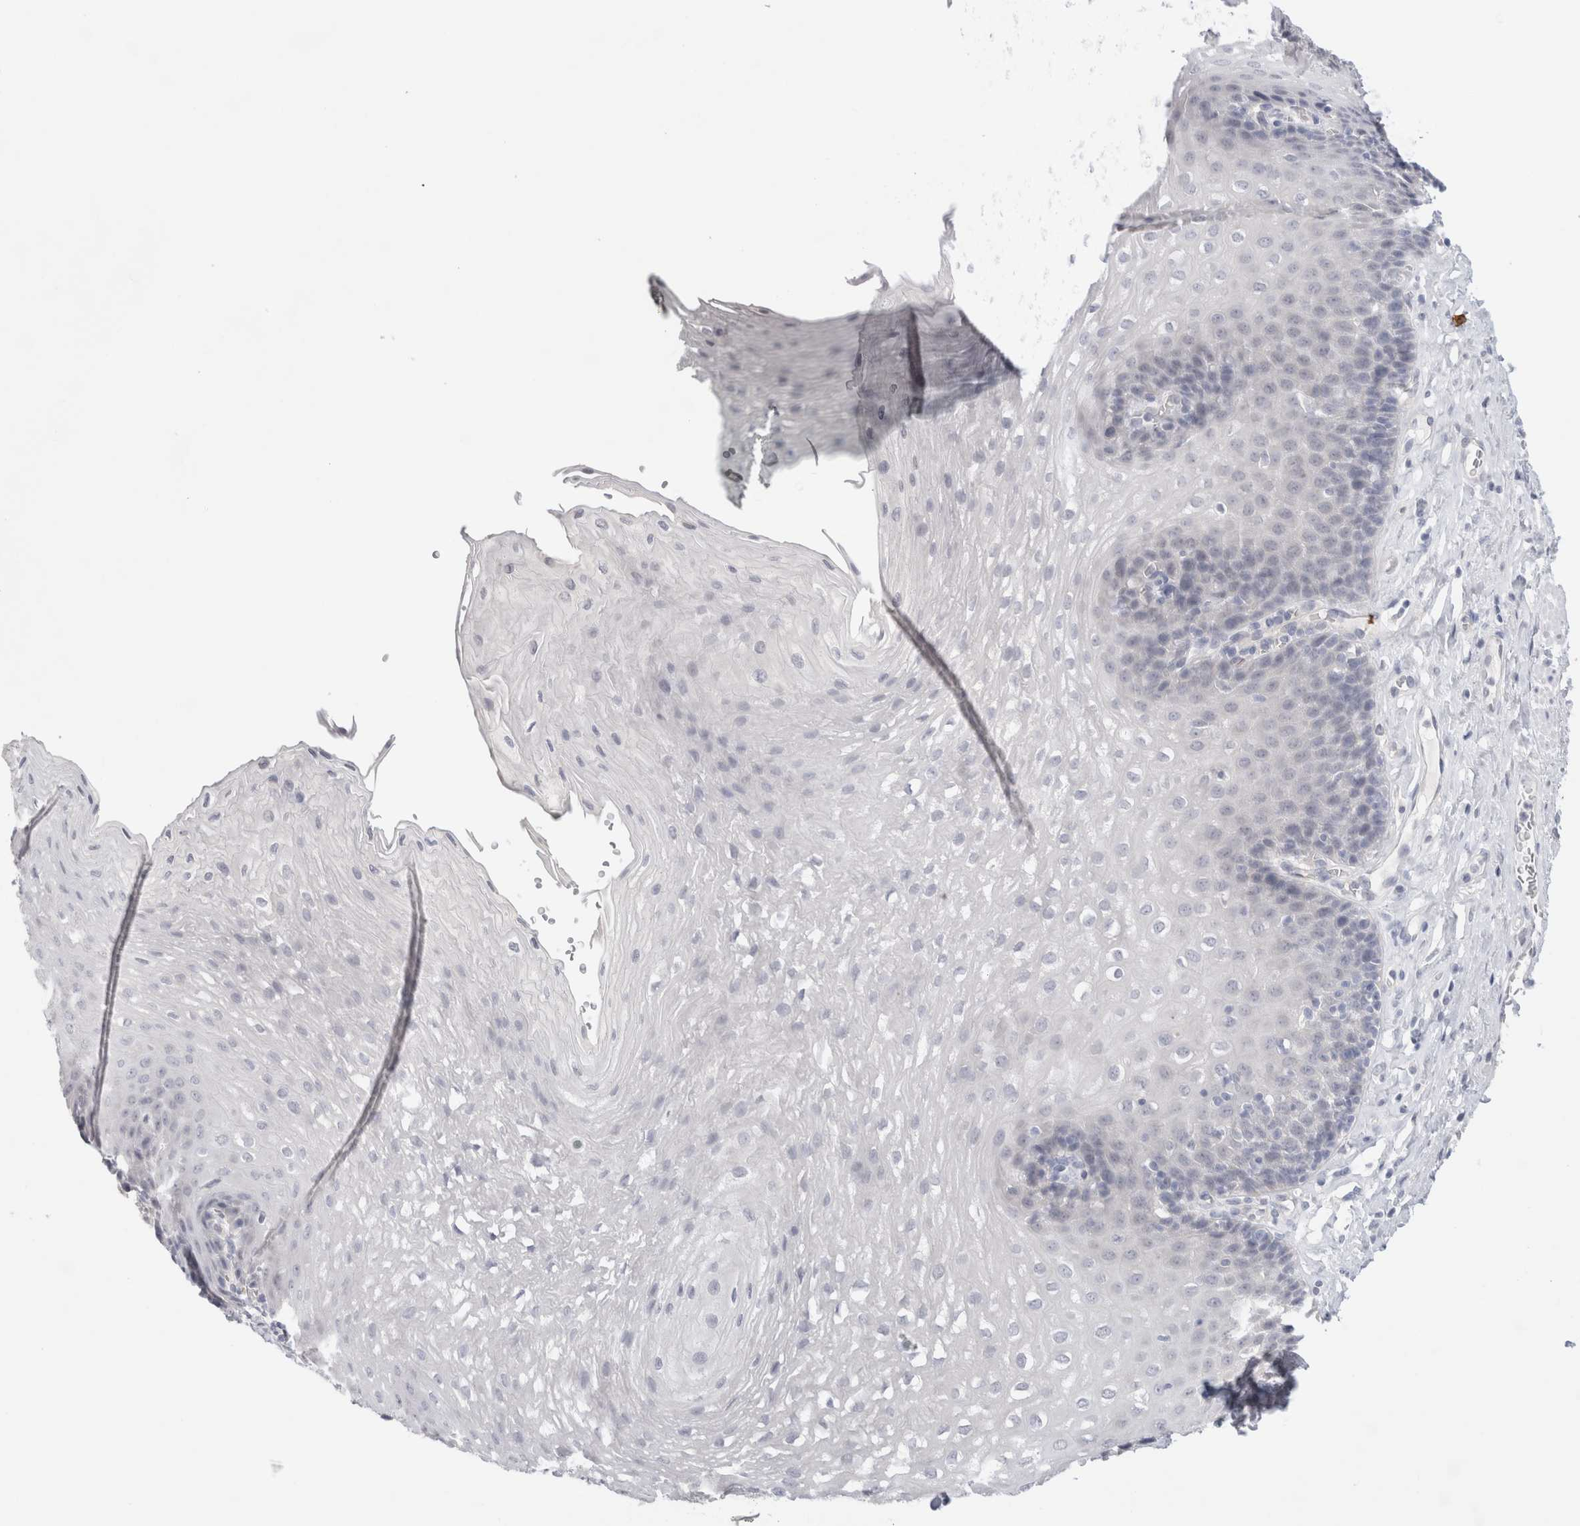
{"staining": {"intensity": "negative", "quantity": "none", "location": "none"}, "tissue": "esophagus", "cell_type": "Squamous epithelial cells", "image_type": "normal", "snomed": [{"axis": "morphology", "description": "Normal tissue, NOS"}, {"axis": "topography", "description": "Esophagus"}], "caption": "High power microscopy photomicrograph of an immunohistochemistry (IHC) image of benign esophagus, revealing no significant staining in squamous epithelial cells. The staining was performed using DAB (3,3'-diaminobenzidine) to visualize the protein expression in brown, while the nuclei were stained in blue with hematoxylin (Magnification: 20x).", "gene": "TONSL", "patient": {"sex": "female", "age": 66}}